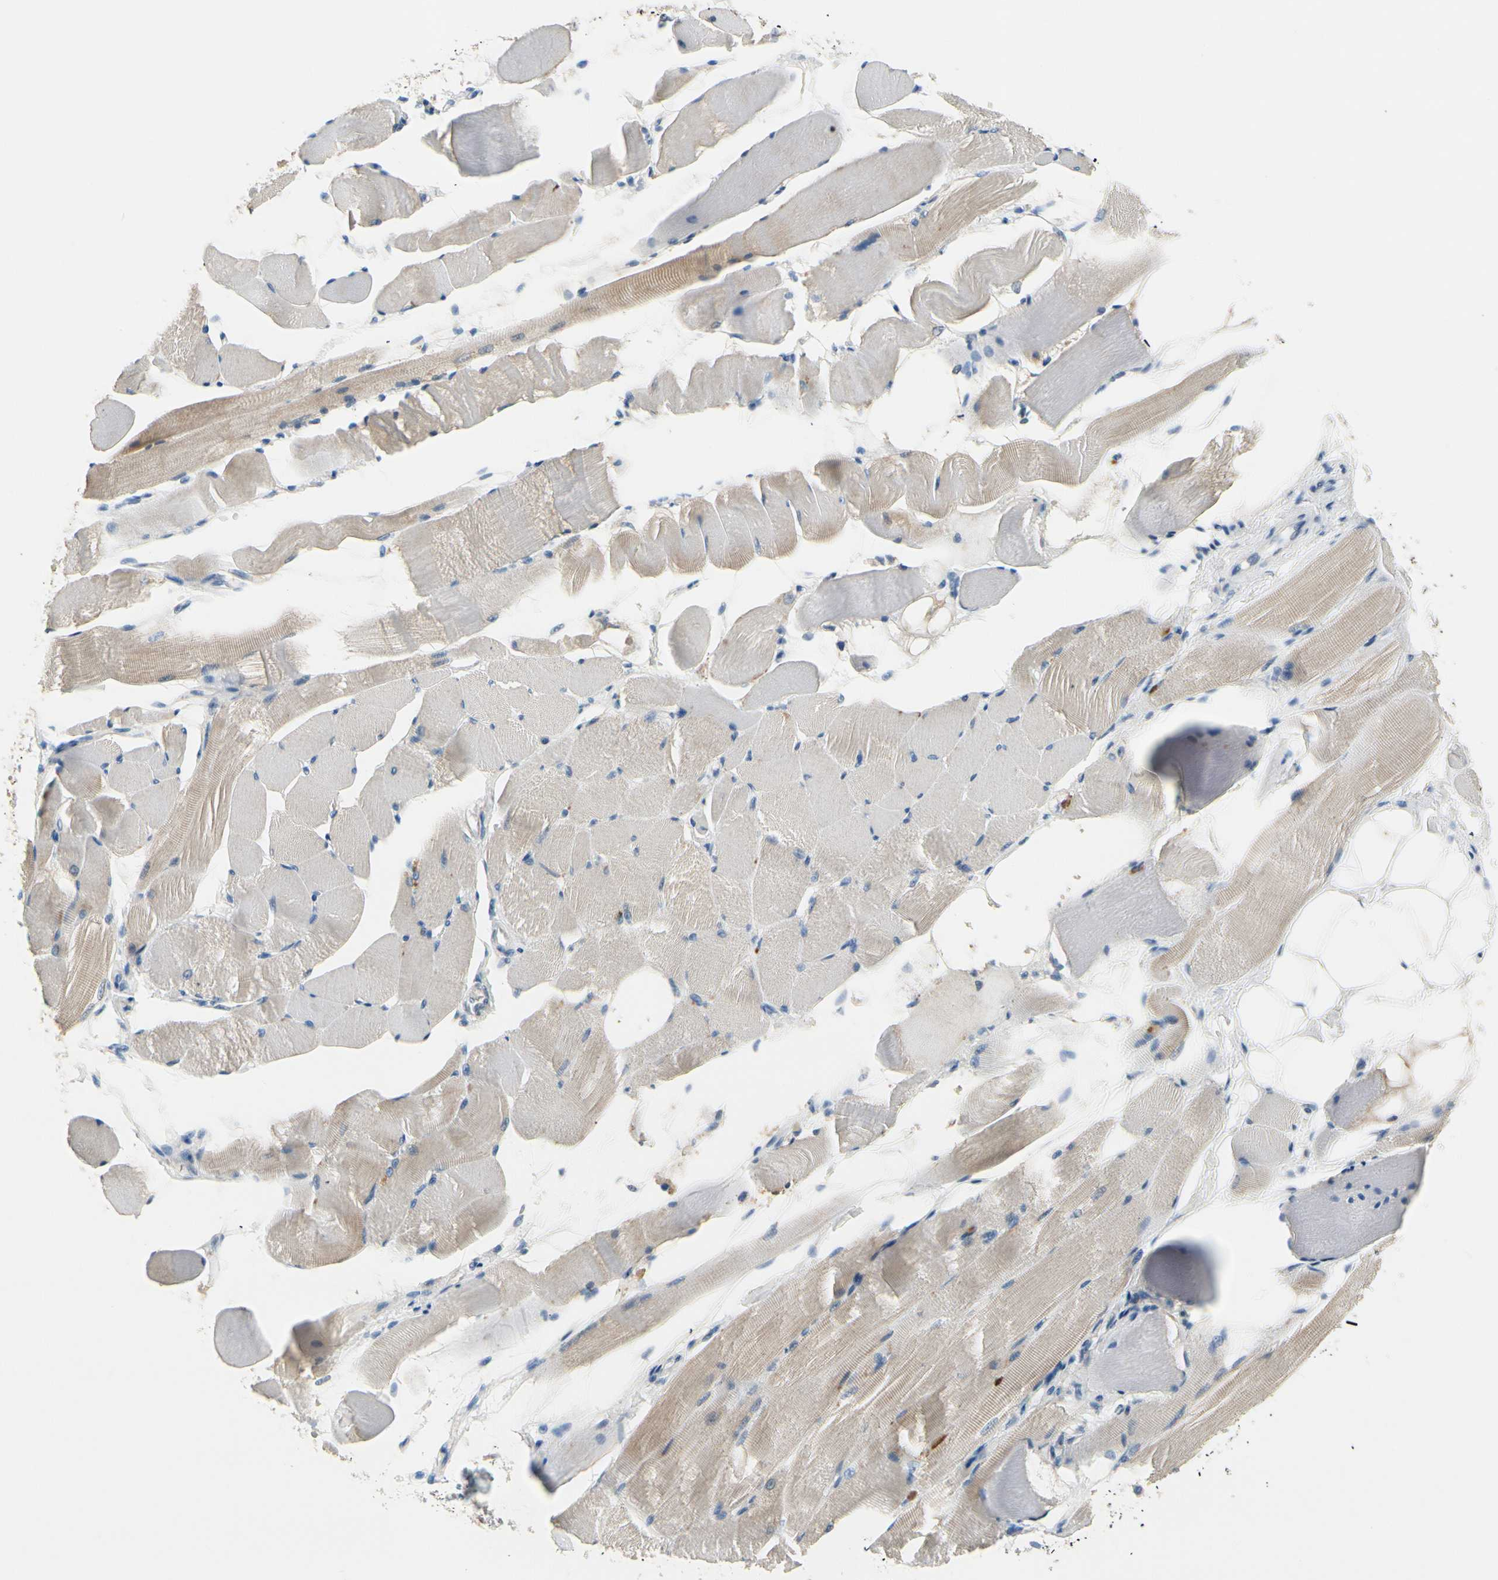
{"staining": {"intensity": "weak", "quantity": "25%-75%", "location": "cytoplasmic/membranous"}, "tissue": "skeletal muscle", "cell_type": "Myocytes", "image_type": "normal", "snomed": [{"axis": "morphology", "description": "Normal tissue, NOS"}, {"axis": "topography", "description": "Skeletal muscle"}, {"axis": "topography", "description": "Peripheral nerve tissue"}], "caption": "Weak cytoplasmic/membranous positivity is appreciated in approximately 25%-75% of myocytes in benign skeletal muscle. Using DAB (3,3'-diaminobenzidine) (brown) and hematoxylin (blue) stains, captured at high magnification using brightfield microscopy.", "gene": "CKAP2", "patient": {"sex": "female", "age": 84}}